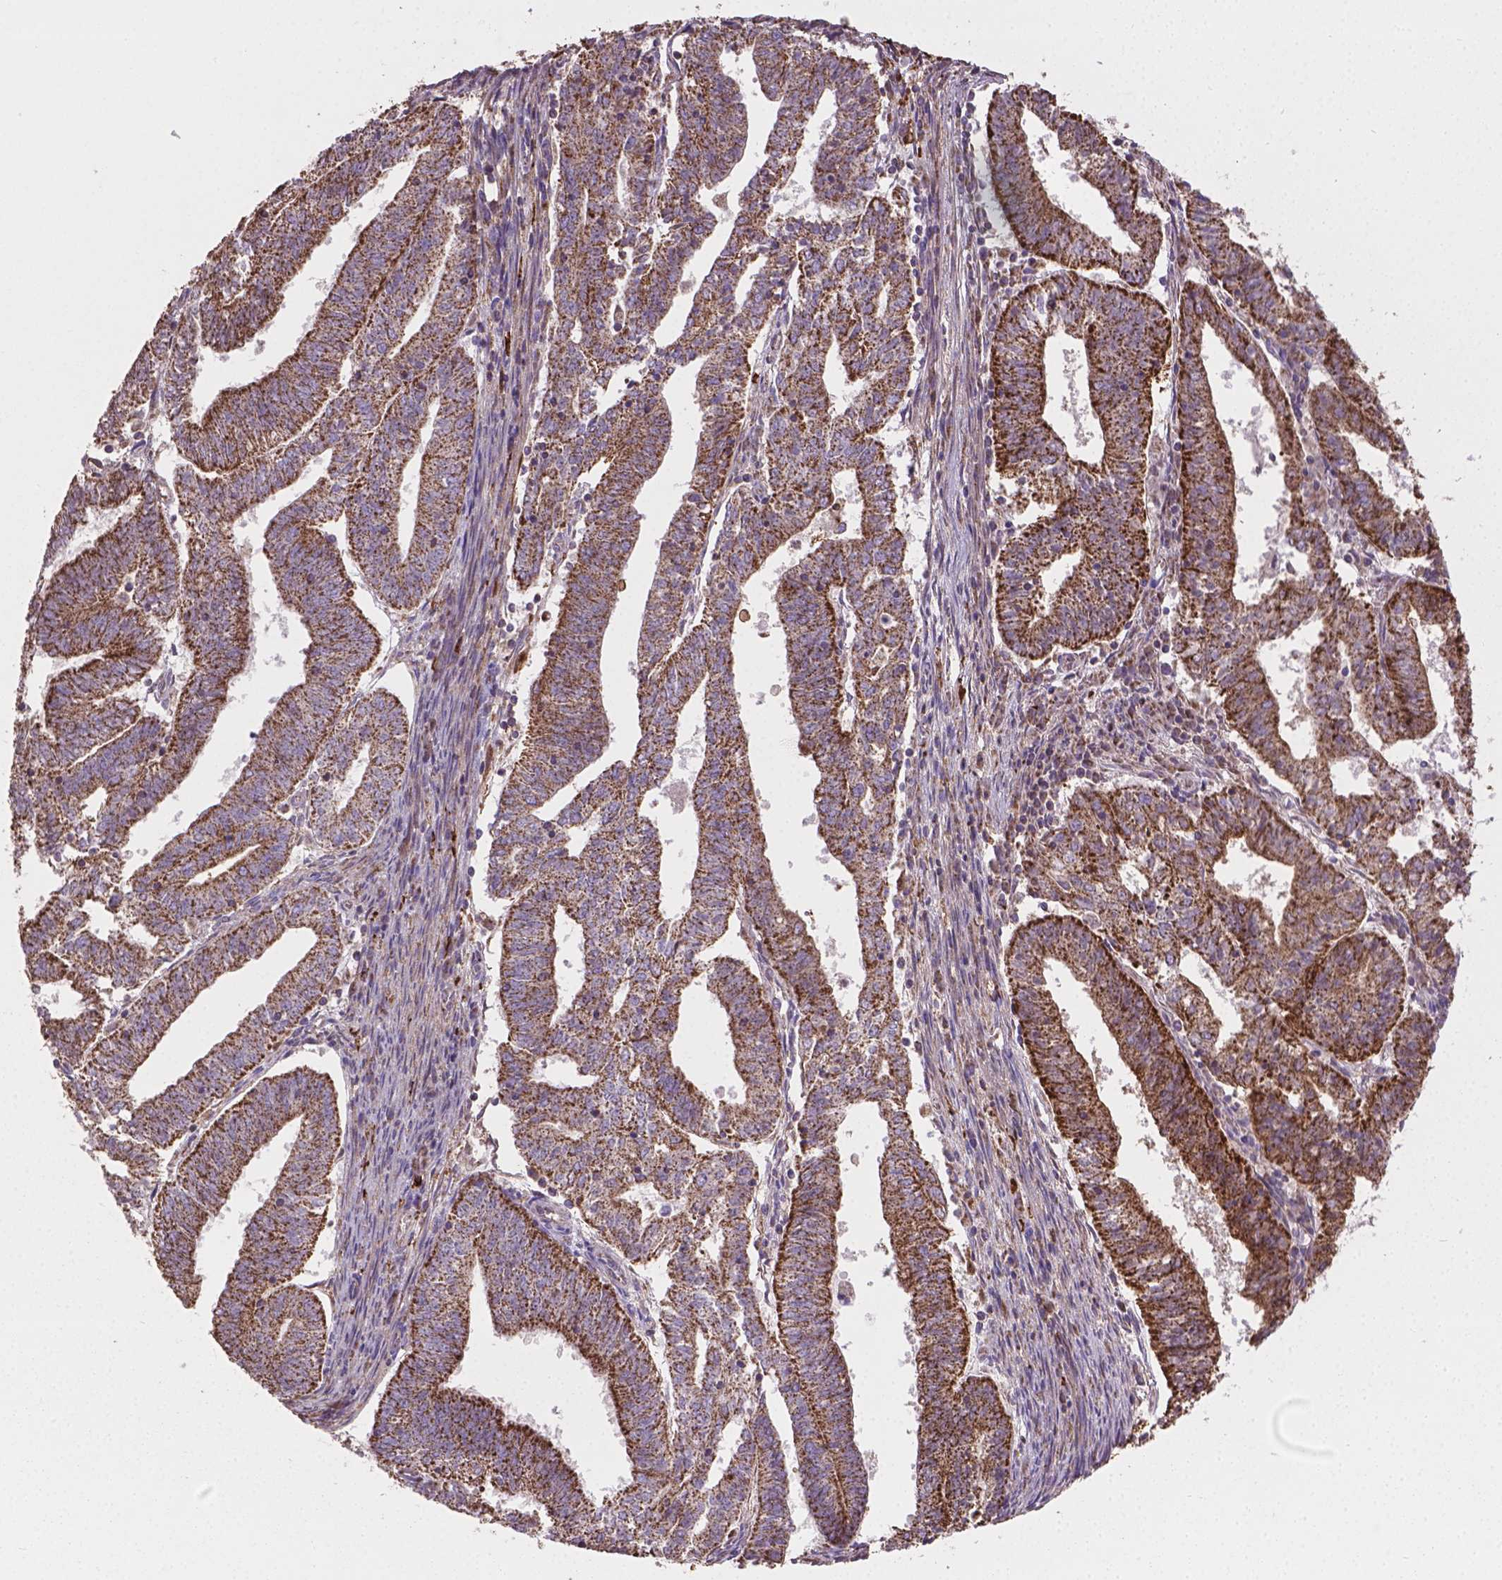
{"staining": {"intensity": "moderate", "quantity": ">75%", "location": "cytoplasmic/membranous"}, "tissue": "endometrial cancer", "cell_type": "Tumor cells", "image_type": "cancer", "snomed": [{"axis": "morphology", "description": "Adenocarcinoma, NOS"}, {"axis": "topography", "description": "Endometrium"}], "caption": "Tumor cells demonstrate medium levels of moderate cytoplasmic/membranous staining in about >75% of cells in adenocarcinoma (endometrial).", "gene": "TCAF1", "patient": {"sex": "female", "age": 82}}